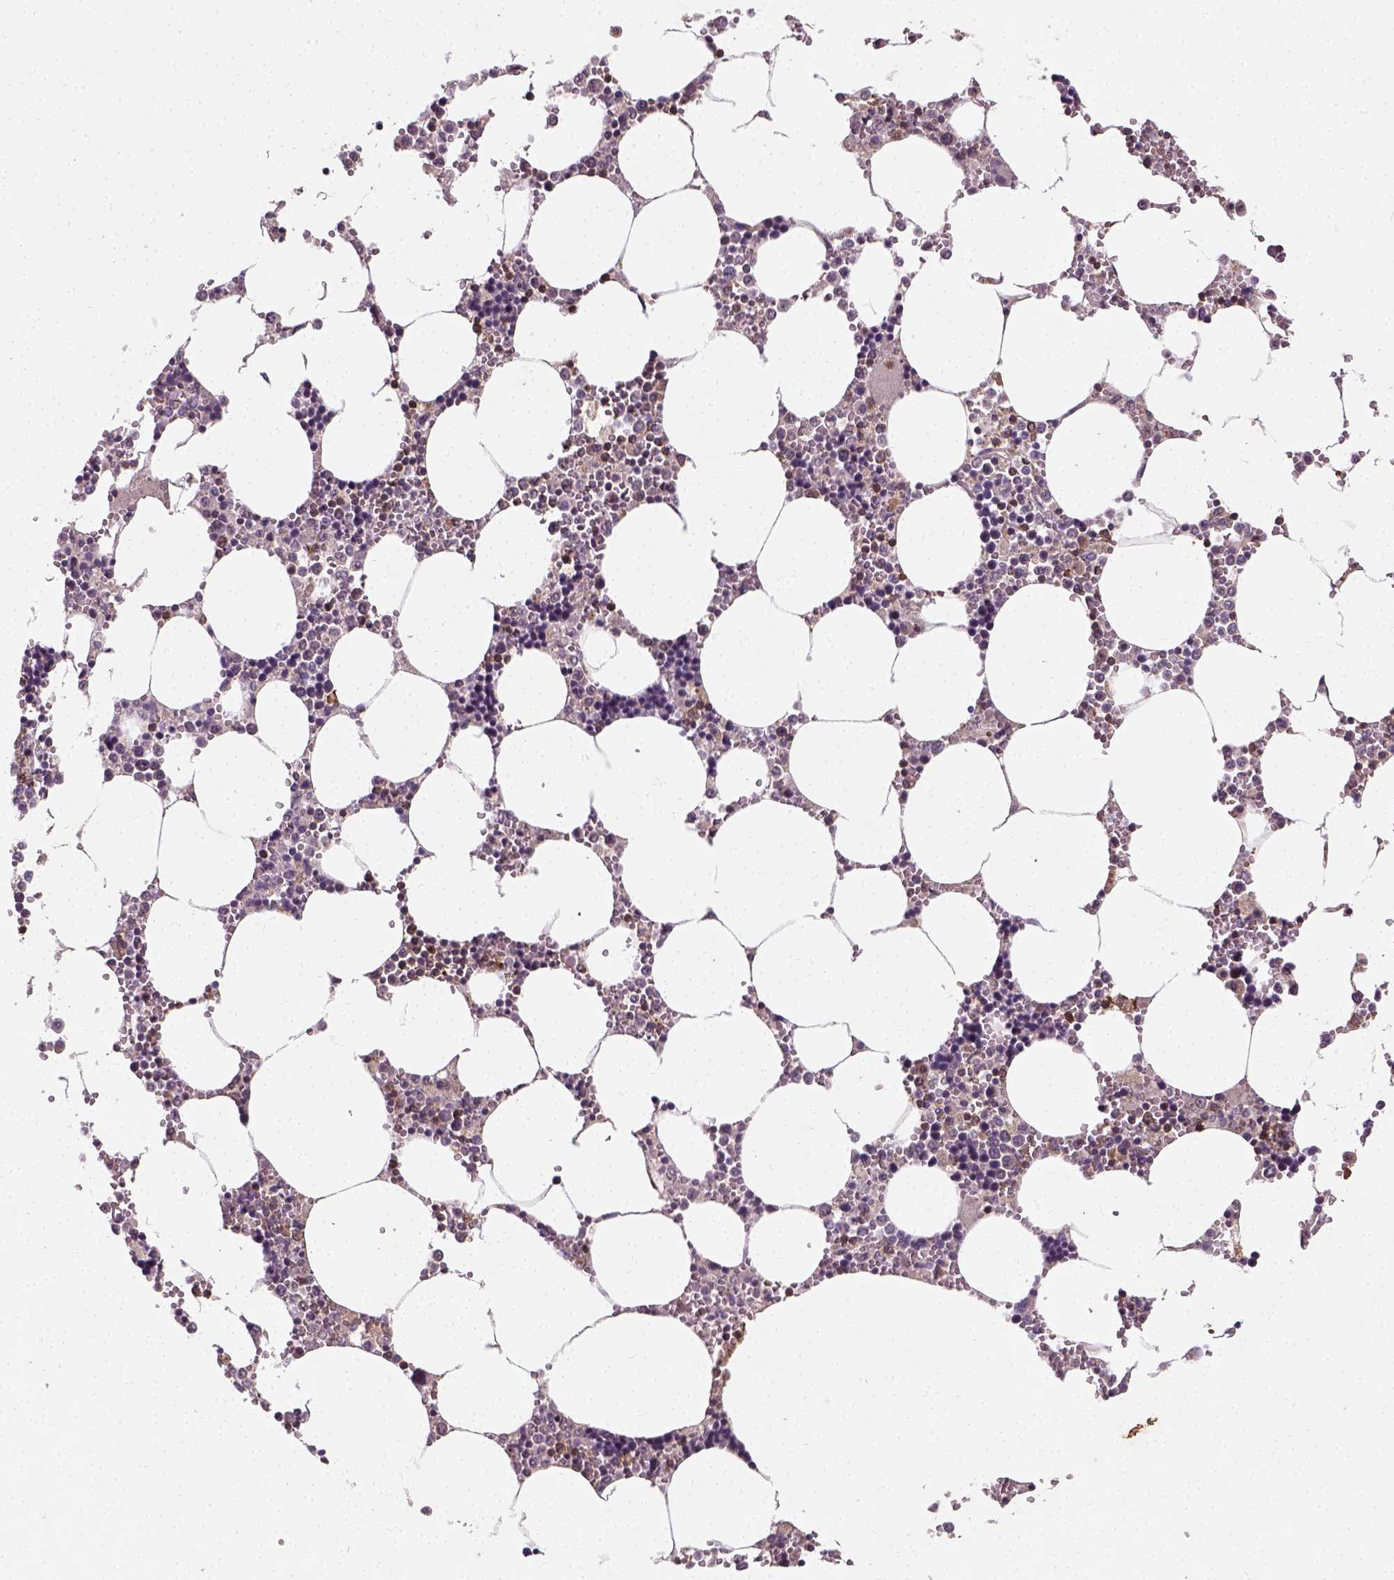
{"staining": {"intensity": "moderate", "quantity": "<25%", "location": "cytoplasmic/membranous"}, "tissue": "bone marrow", "cell_type": "Hematopoietic cells", "image_type": "normal", "snomed": [{"axis": "morphology", "description": "Normal tissue, NOS"}, {"axis": "topography", "description": "Bone marrow"}], "caption": "DAB immunohistochemical staining of normal bone marrow shows moderate cytoplasmic/membranous protein staining in about <25% of hematopoietic cells.", "gene": "CAMKK1", "patient": {"sex": "male", "age": 54}}